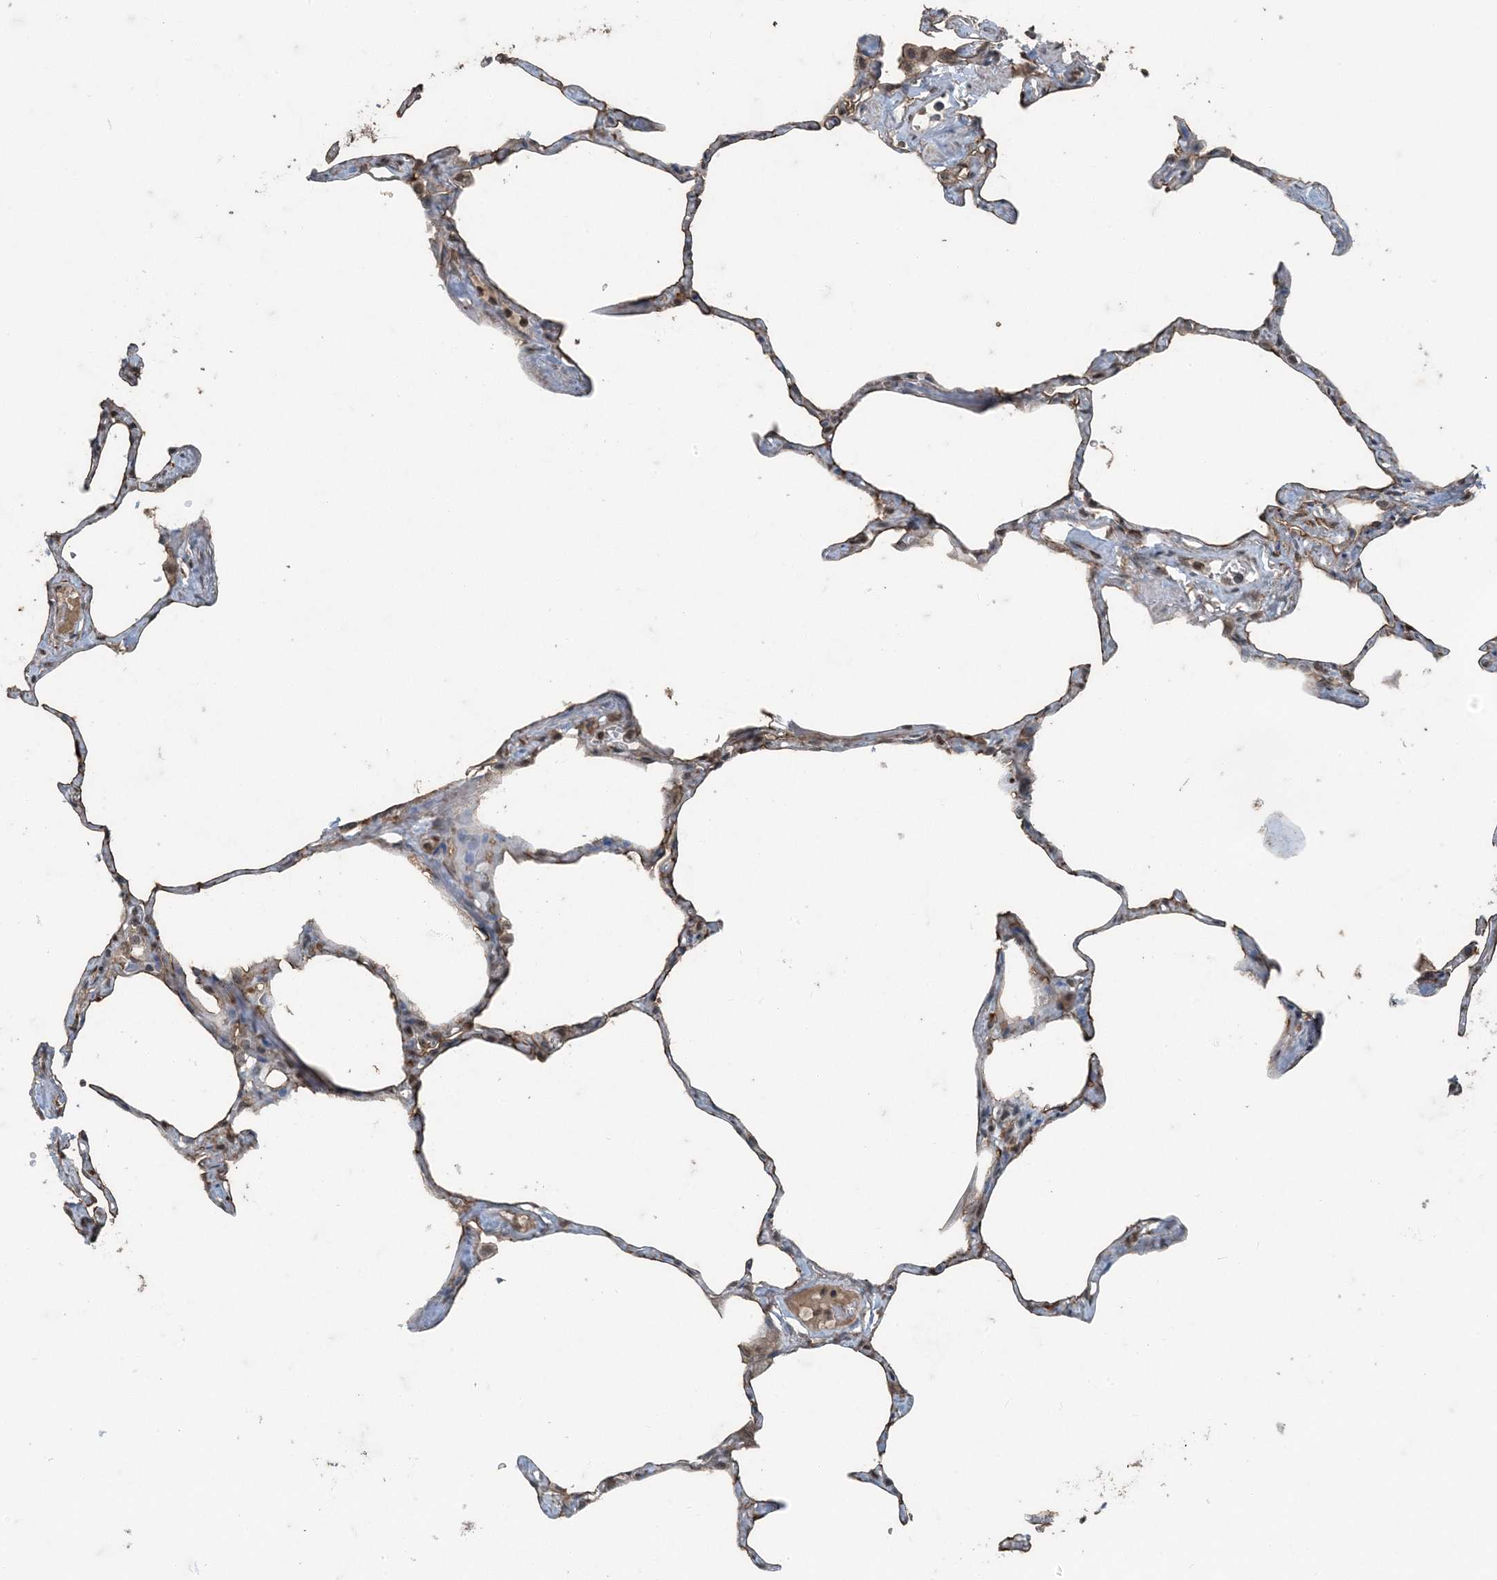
{"staining": {"intensity": "moderate", "quantity": "<25%", "location": "cytoplasmic/membranous"}, "tissue": "lung", "cell_type": "Alveolar cells", "image_type": "normal", "snomed": [{"axis": "morphology", "description": "Normal tissue, NOS"}, {"axis": "topography", "description": "Lung"}], "caption": "Benign lung shows moderate cytoplasmic/membranous positivity in about <25% of alveolar cells, visualized by immunohistochemistry.", "gene": "GNL1", "patient": {"sex": "male", "age": 65}}